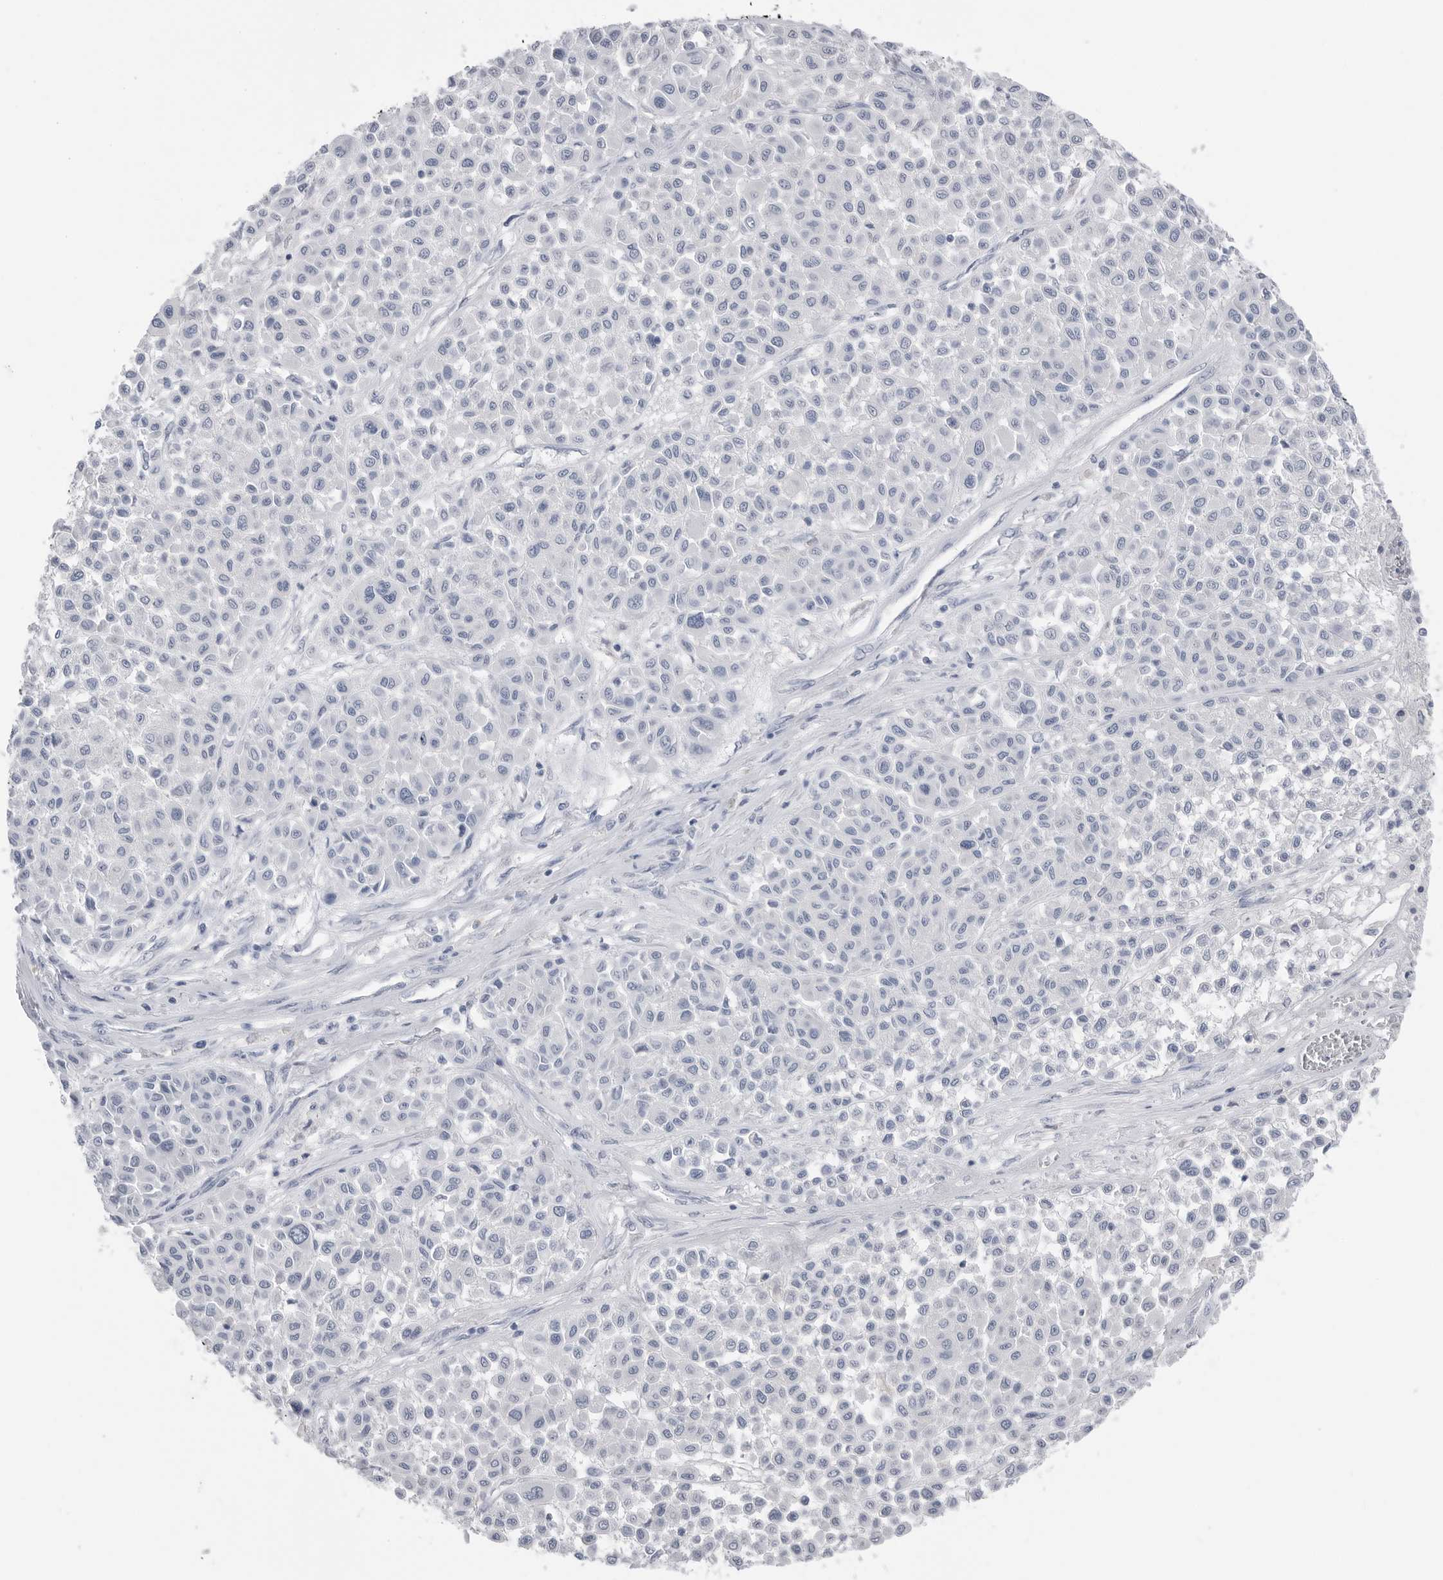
{"staining": {"intensity": "negative", "quantity": "none", "location": "none"}, "tissue": "melanoma", "cell_type": "Tumor cells", "image_type": "cancer", "snomed": [{"axis": "morphology", "description": "Malignant melanoma, Metastatic site"}, {"axis": "topography", "description": "Soft tissue"}], "caption": "Human malignant melanoma (metastatic site) stained for a protein using immunohistochemistry reveals no staining in tumor cells.", "gene": "ABHD12", "patient": {"sex": "male", "age": 41}}